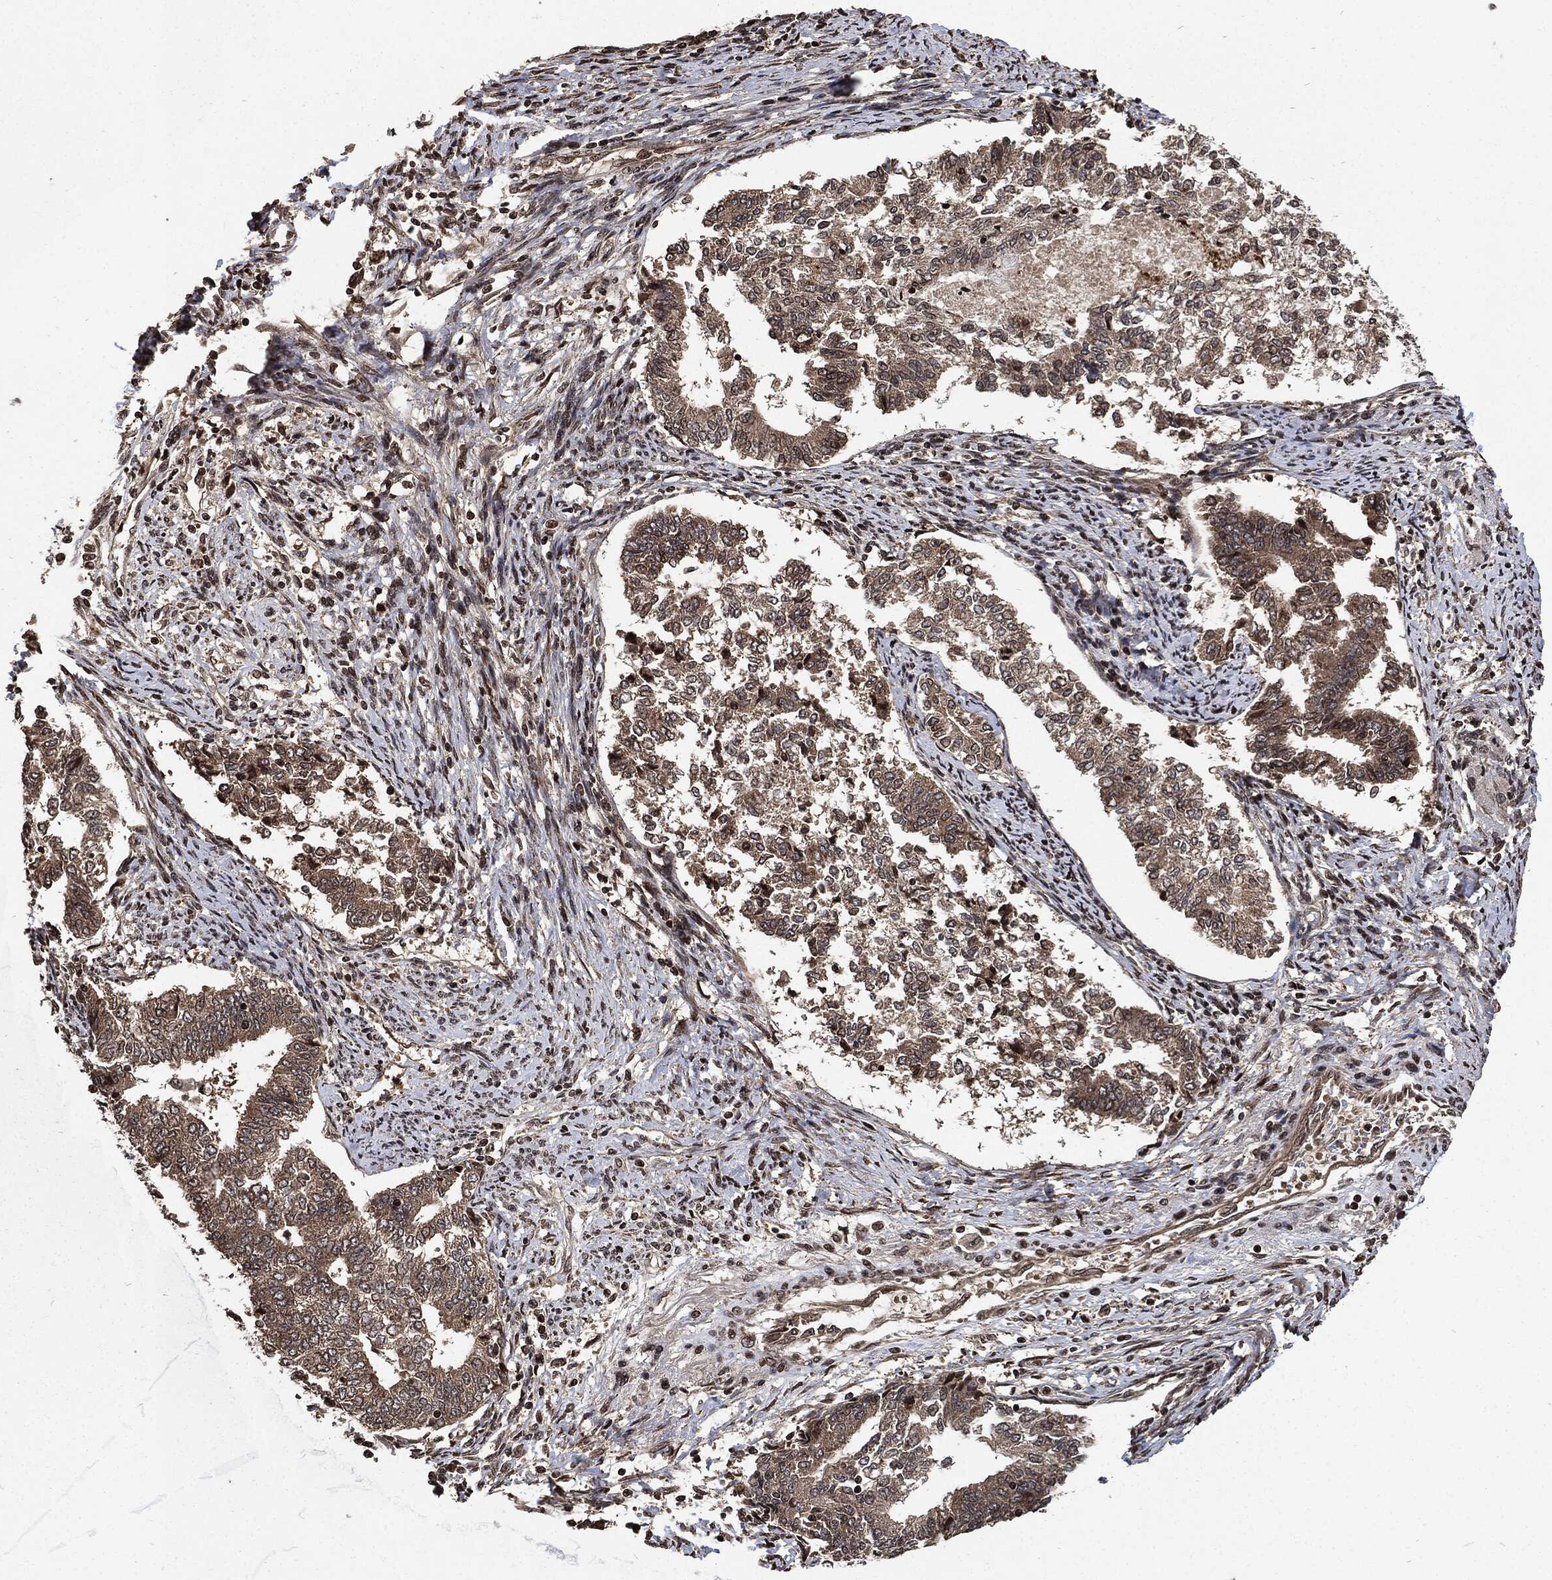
{"staining": {"intensity": "weak", "quantity": ">75%", "location": "cytoplasmic/membranous"}, "tissue": "endometrial cancer", "cell_type": "Tumor cells", "image_type": "cancer", "snomed": [{"axis": "morphology", "description": "Adenocarcinoma, NOS"}, {"axis": "topography", "description": "Endometrium"}], "caption": "Endometrial adenocarcinoma tissue displays weak cytoplasmic/membranous positivity in about >75% of tumor cells, visualized by immunohistochemistry.", "gene": "PDK1", "patient": {"sex": "female", "age": 65}}